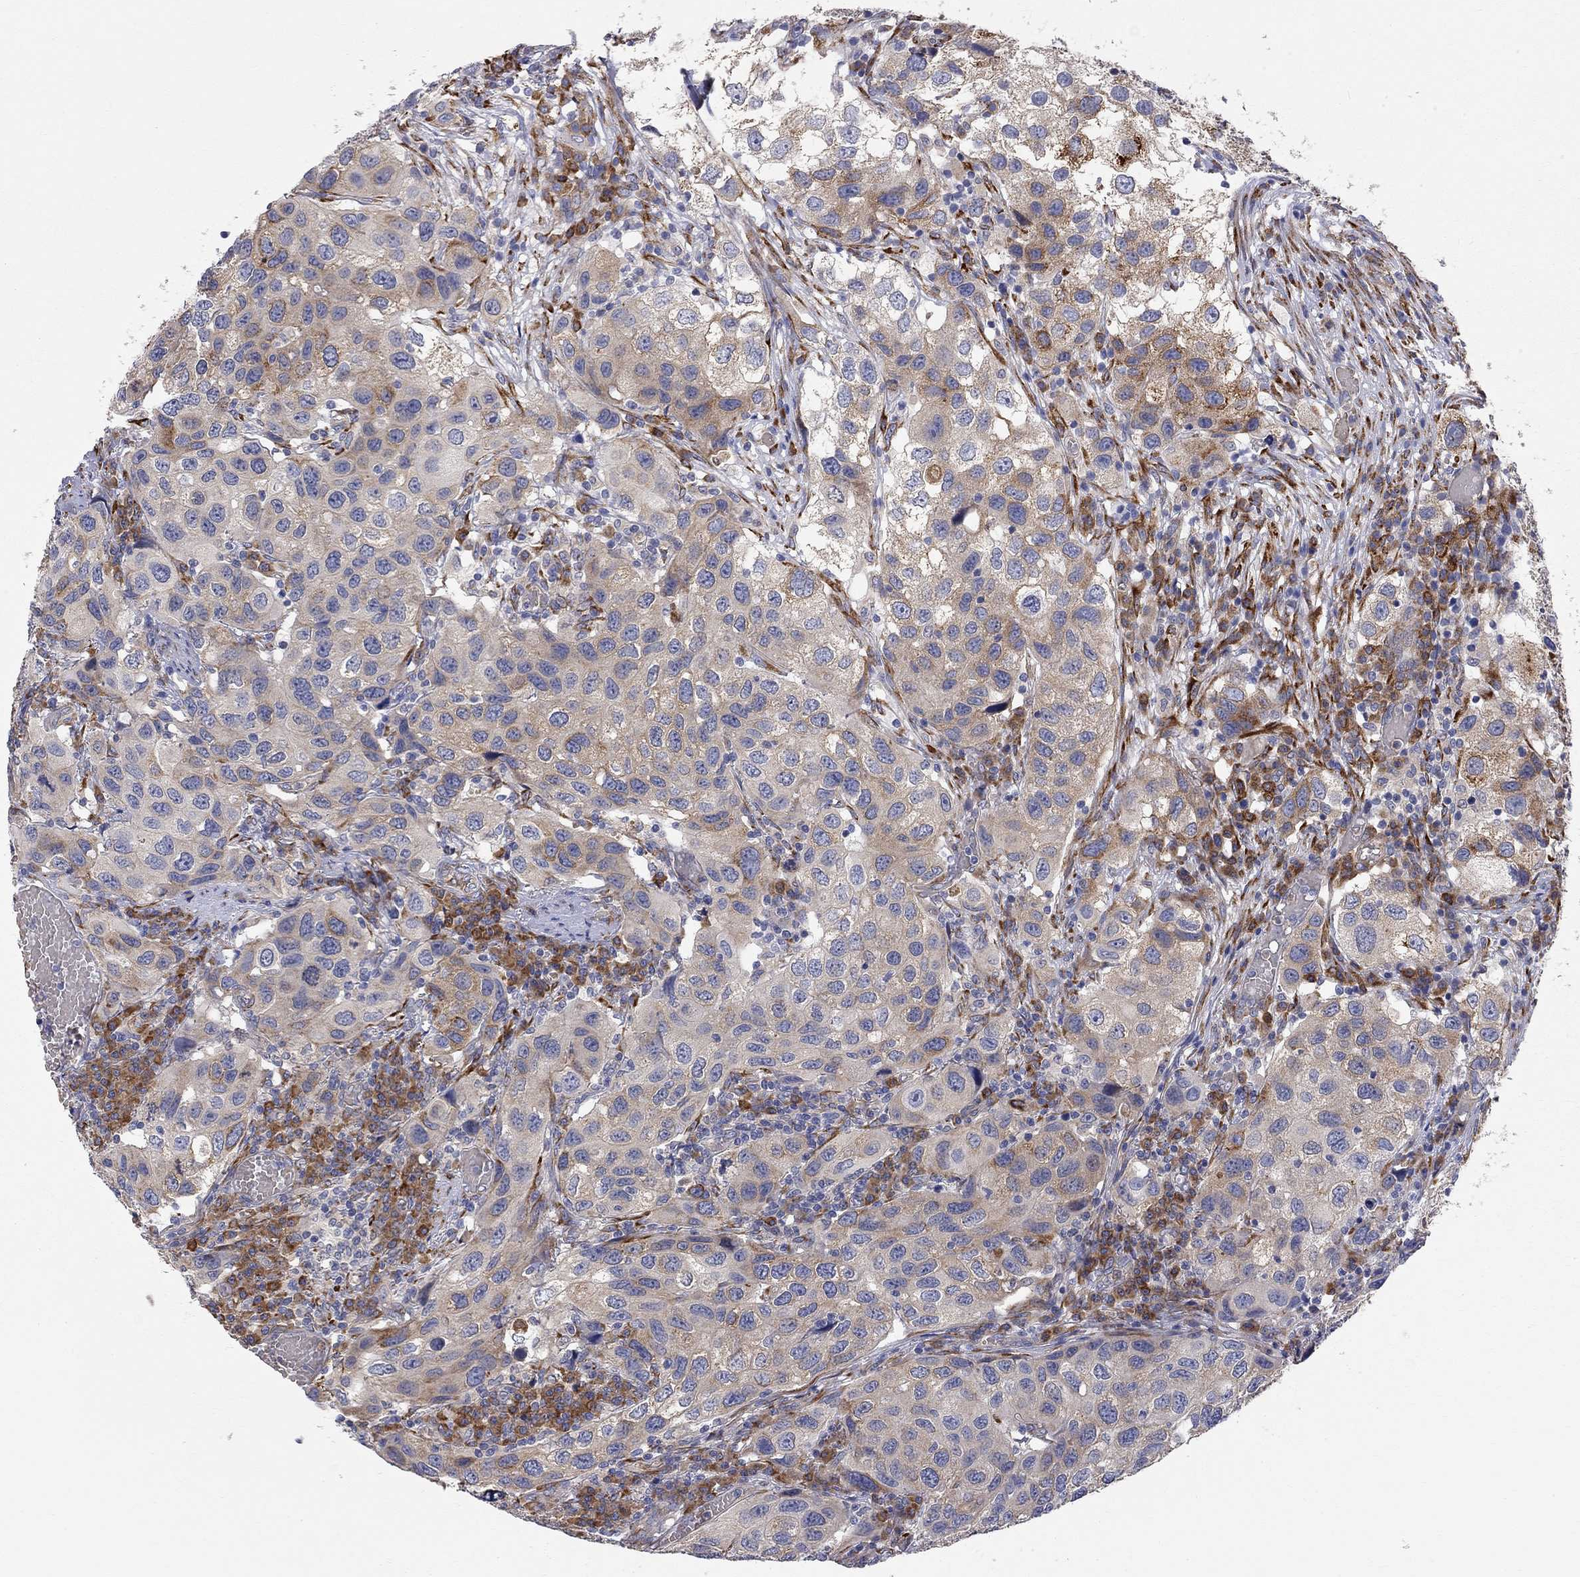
{"staining": {"intensity": "moderate", "quantity": "25%-75%", "location": "cytoplasmic/membranous"}, "tissue": "urothelial cancer", "cell_type": "Tumor cells", "image_type": "cancer", "snomed": [{"axis": "morphology", "description": "Urothelial carcinoma, High grade"}, {"axis": "topography", "description": "Urinary bladder"}], "caption": "The micrograph shows immunohistochemical staining of urothelial cancer. There is moderate cytoplasmic/membranous positivity is present in about 25%-75% of tumor cells.", "gene": "CASTOR1", "patient": {"sex": "male", "age": 79}}